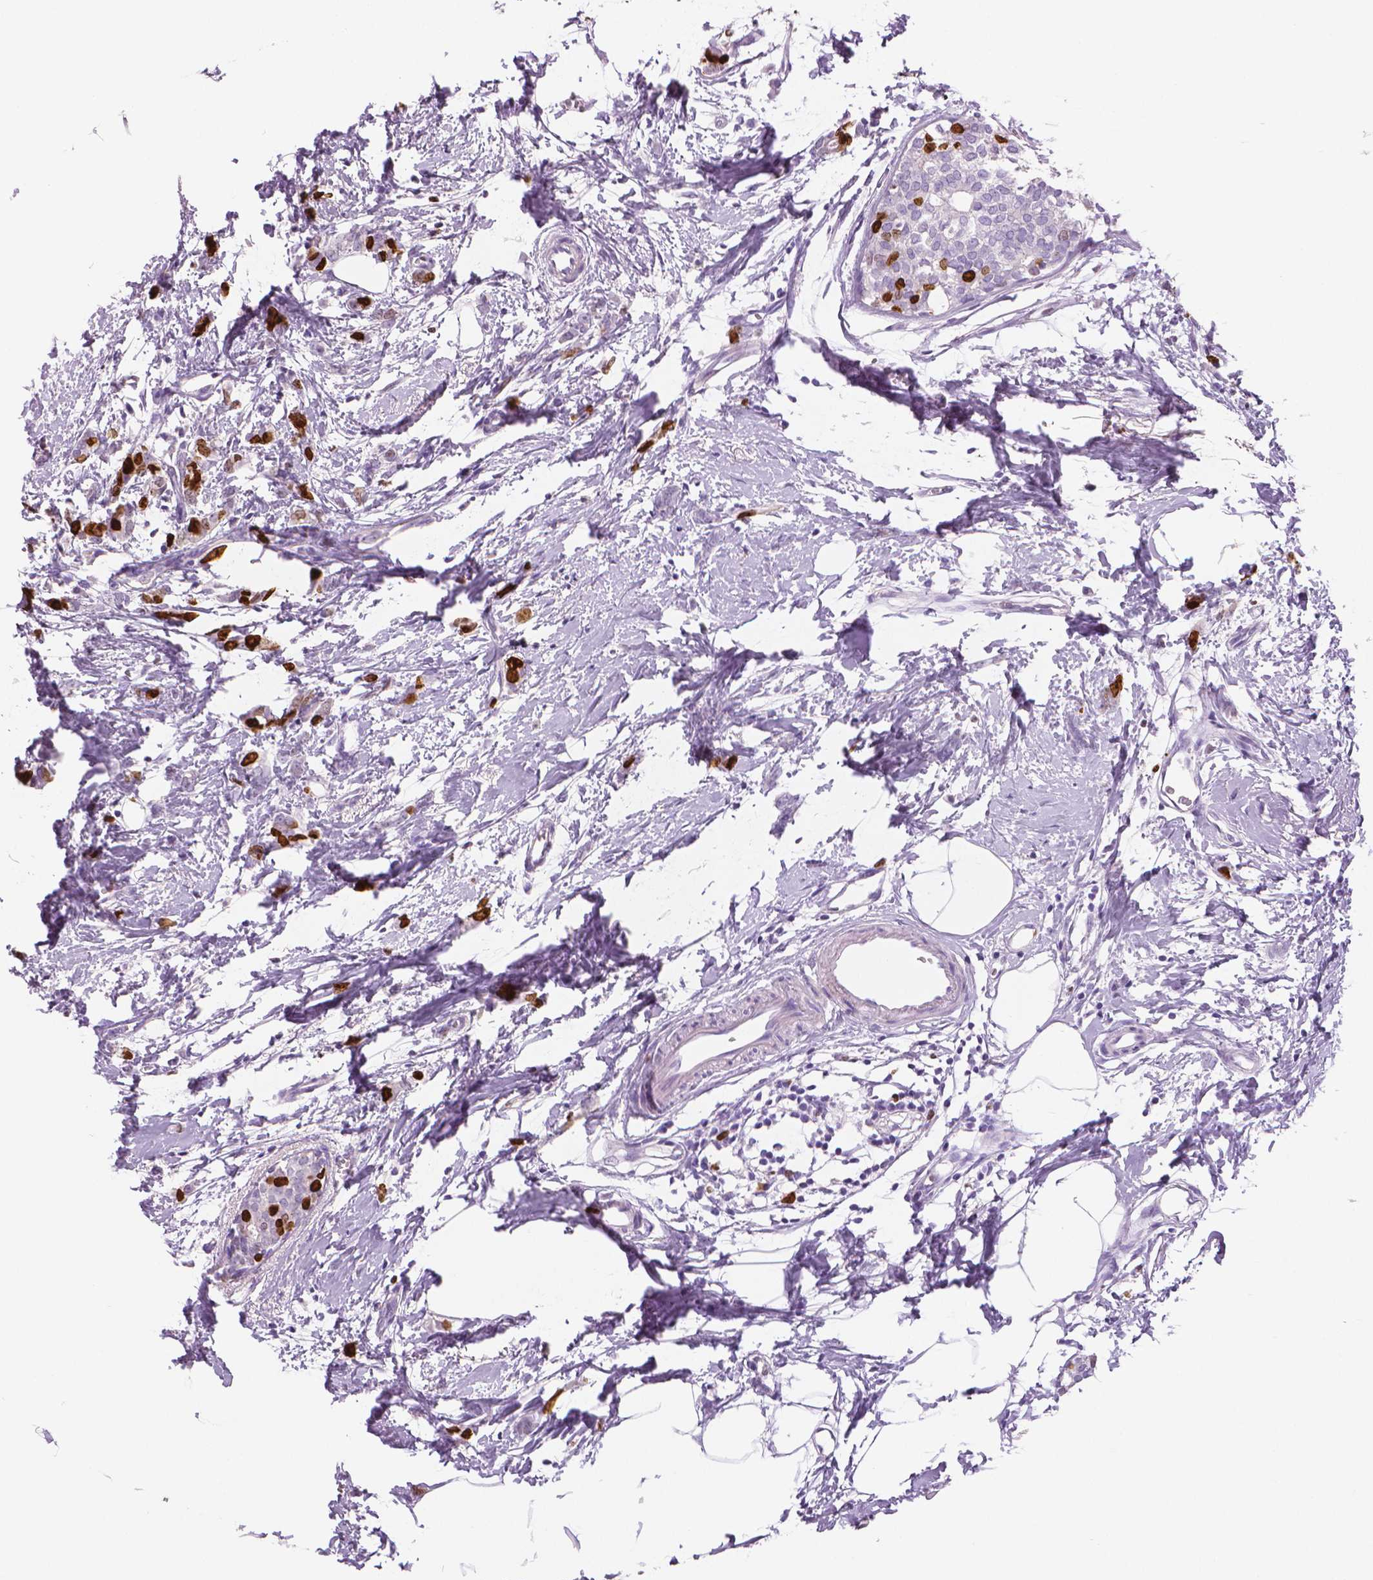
{"staining": {"intensity": "strong", "quantity": "<25%", "location": "nuclear"}, "tissue": "breast cancer", "cell_type": "Tumor cells", "image_type": "cancer", "snomed": [{"axis": "morphology", "description": "Duct carcinoma"}, {"axis": "topography", "description": "Breast"}], "caption": "About <25% of tumor cells in infiltrating ductal carcinoma (breast) reveal strong nuclear protein expression as visualized by brown immunohistochemical staining.", "gene": "MKI67", "patient": {"sex": "female", "age": 40}}